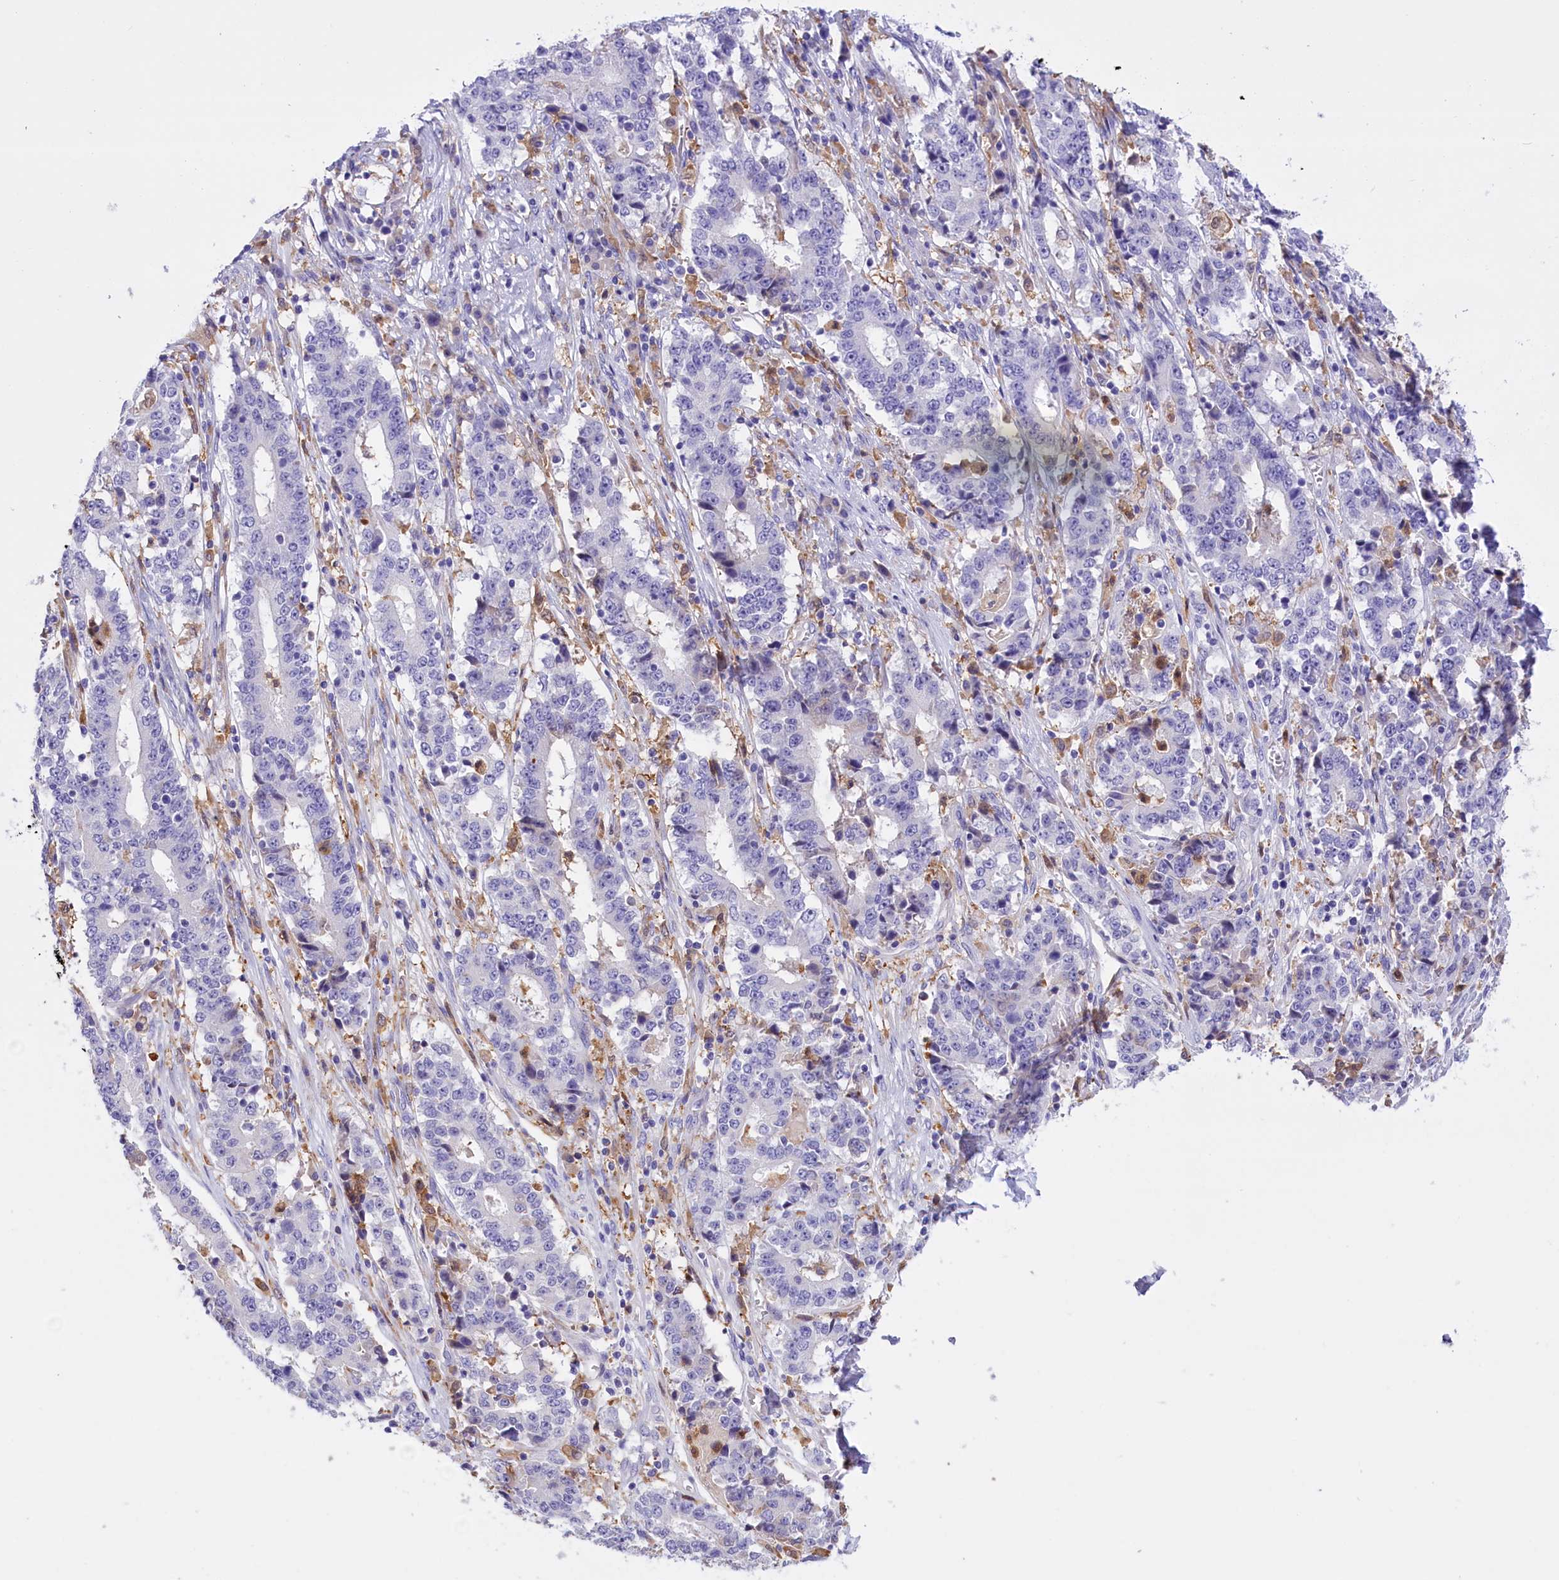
{"staining": {"intensity": "negative", "quantity": "none", "location": "none"}, "tissue": "stomach cancer", "cell_type": "Tumor cells", "image_type": "cancer", "snomed": [{"axis": "morphology", "description": "Adenocarcinoma, NOS"}, {"axis": "topography", "description": "Stomach"}], "caption": "The image reveals no staining of tumor cells in adenocarcinoma (stomach).", "gene": "FAM149B1", "patient": {"sex": "male", "age": 59}}